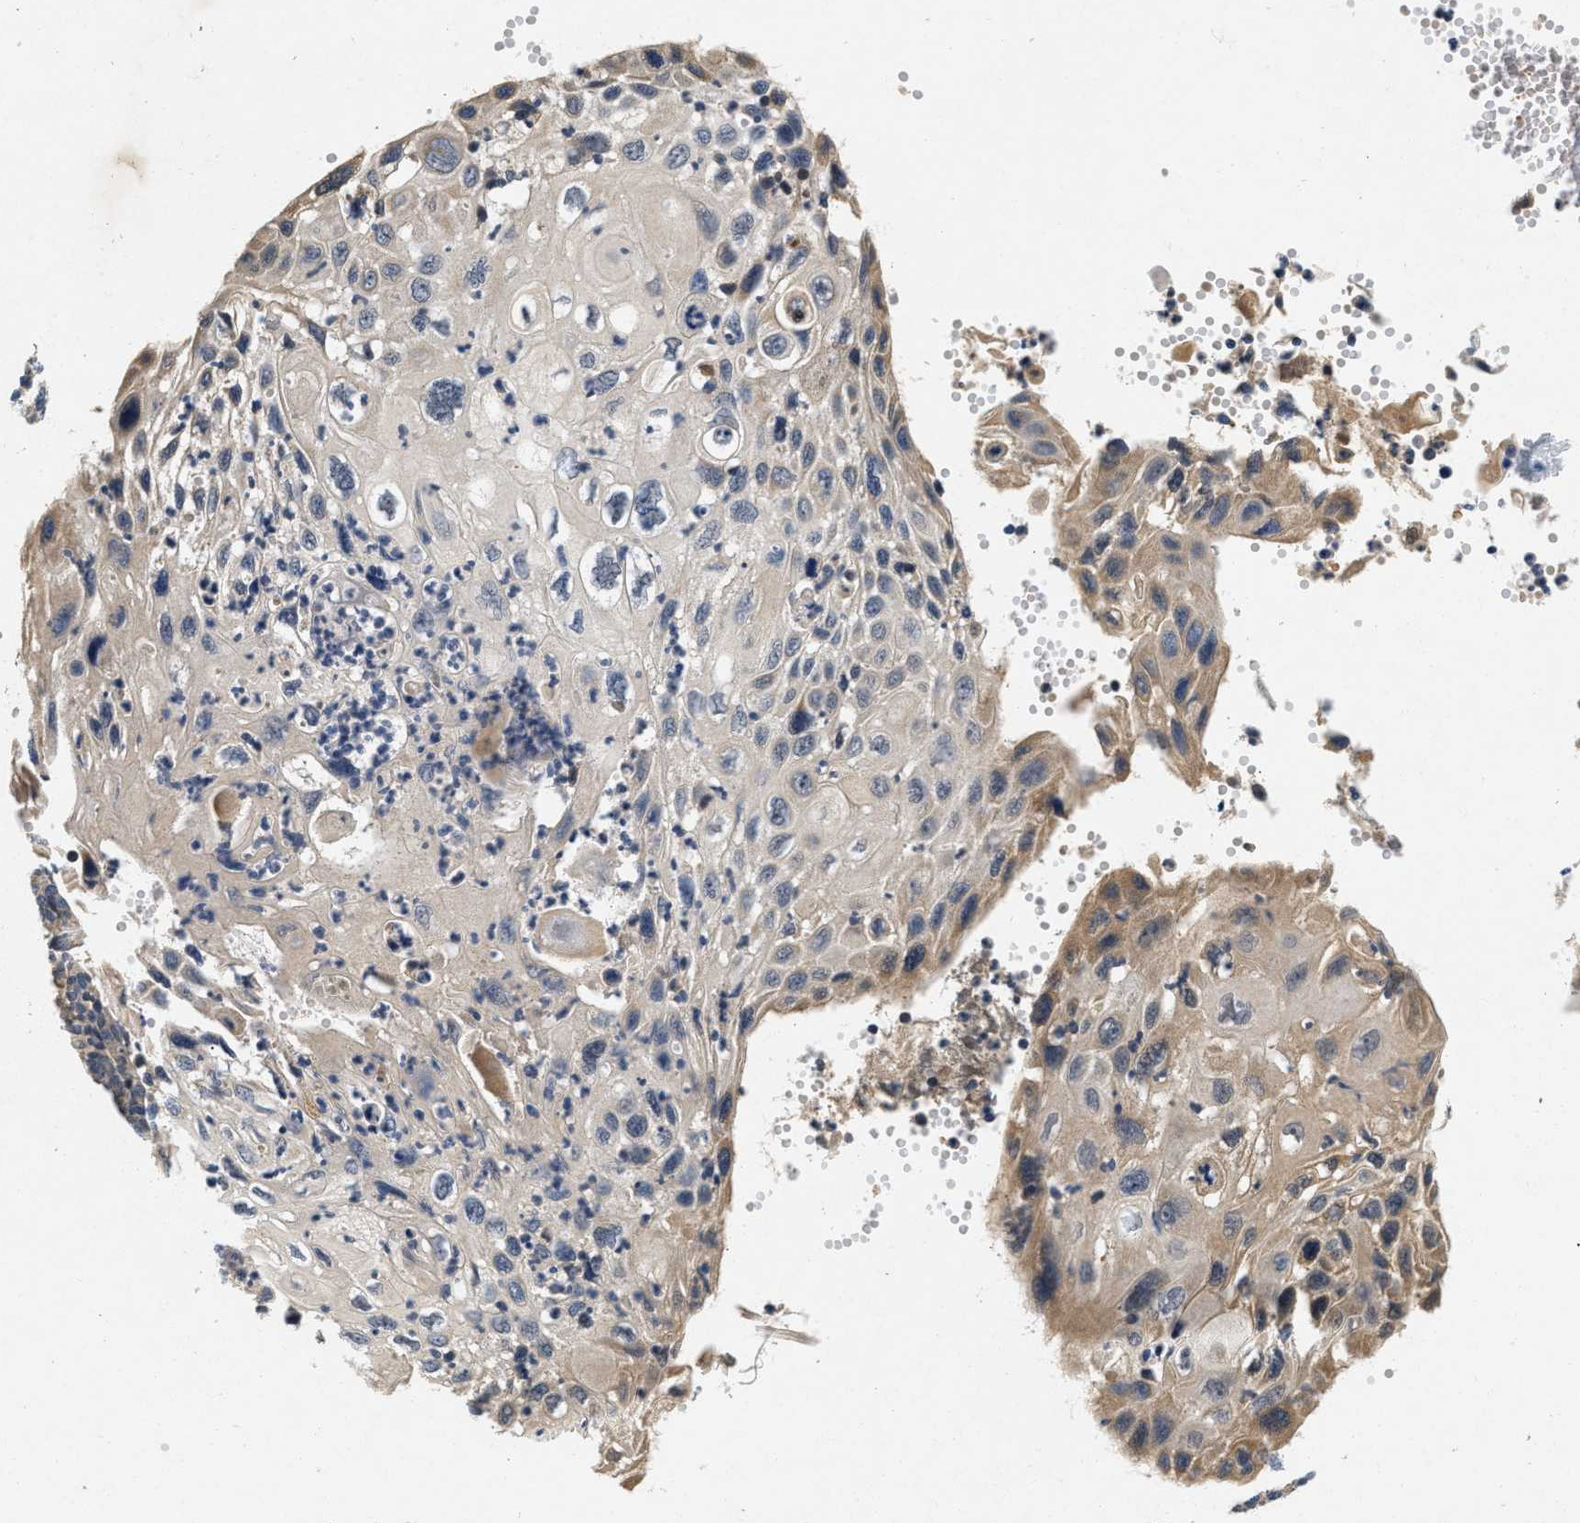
{"staining": {"intensity": "moderate", "quantity": "<25%", "location": "cytoplasmic/membranous"}, "tissue": "cervical cancer", "cell_type": "Tumor cells", "image_type": "cancer", "snomed": [{"axis": "morphology", "description": "Squamous cell carcinoma, NOS"}, {"axis": "topography", "description": "Cervix"}], "caption": "Human squamous cell carcinoma (cervical) stained with a protein marker demonstrates moderate staining in tumor cells.", "gene": "PDP1", "patient": {"sex": "female", "age": 70}}